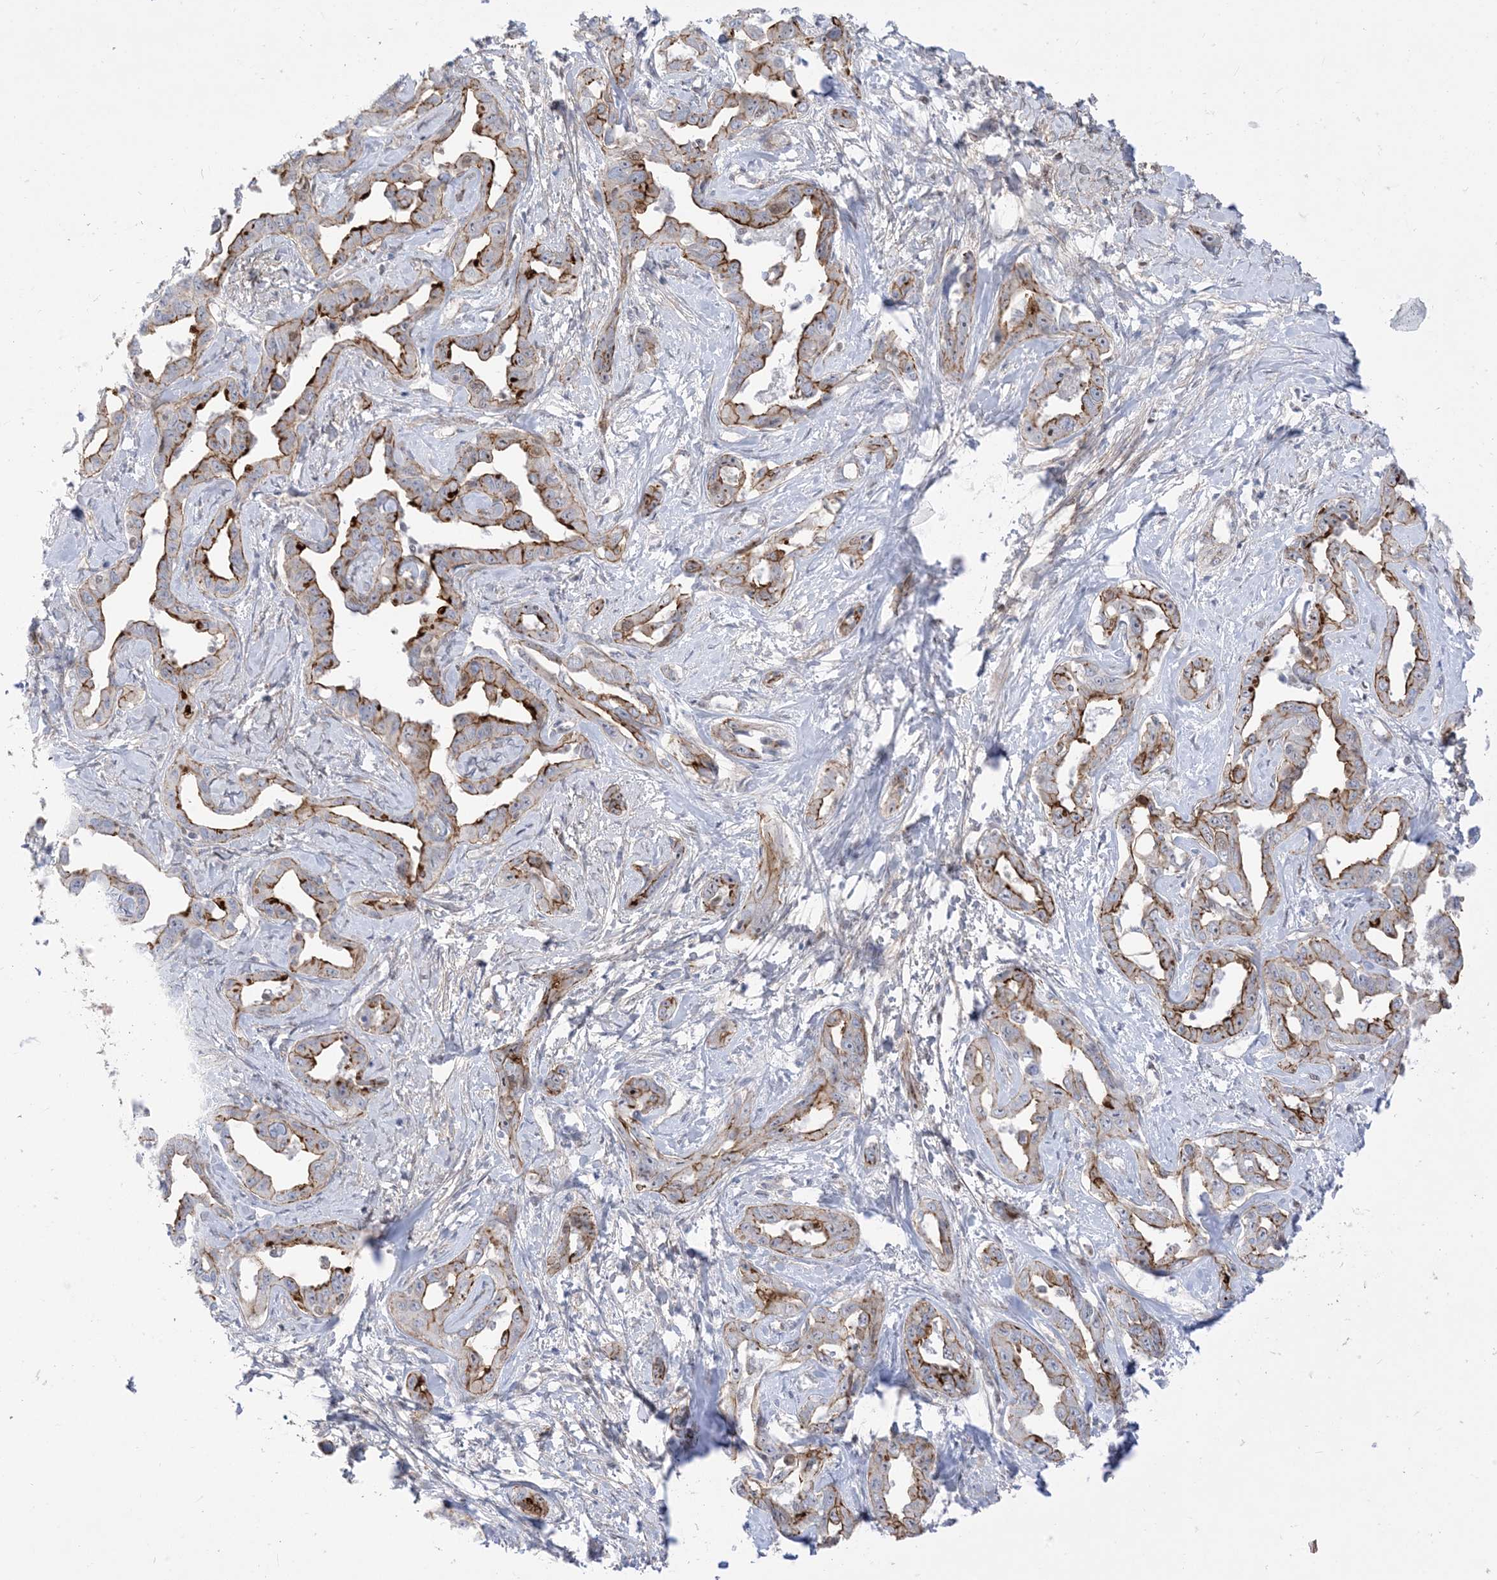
{"staining": {"intensity": "strong", "quantity": "25%-75%", "location": "cytoplasmic/membranous"}, "tissue": "liver cancer", "cell_type": "Tumor cells", "image_type": "cancer", "snomed": [{"axis": "morphology", "description": "Cholangiocarcinoma"}, {"axis": "topography", "description": "Liver"}], "caption": "Immunohistochemistry image of neoplastic tissue: human liver cancer stained using immunohistochemistry (IHC) shows high levels of strong protein expression localized specifically in the cytoplasmic/membranous of tumor cells, appearing as a cytoplasmic/membranous brown color.", "gene": "MARS2", "patient": {"sex": "male", "age": 59}}